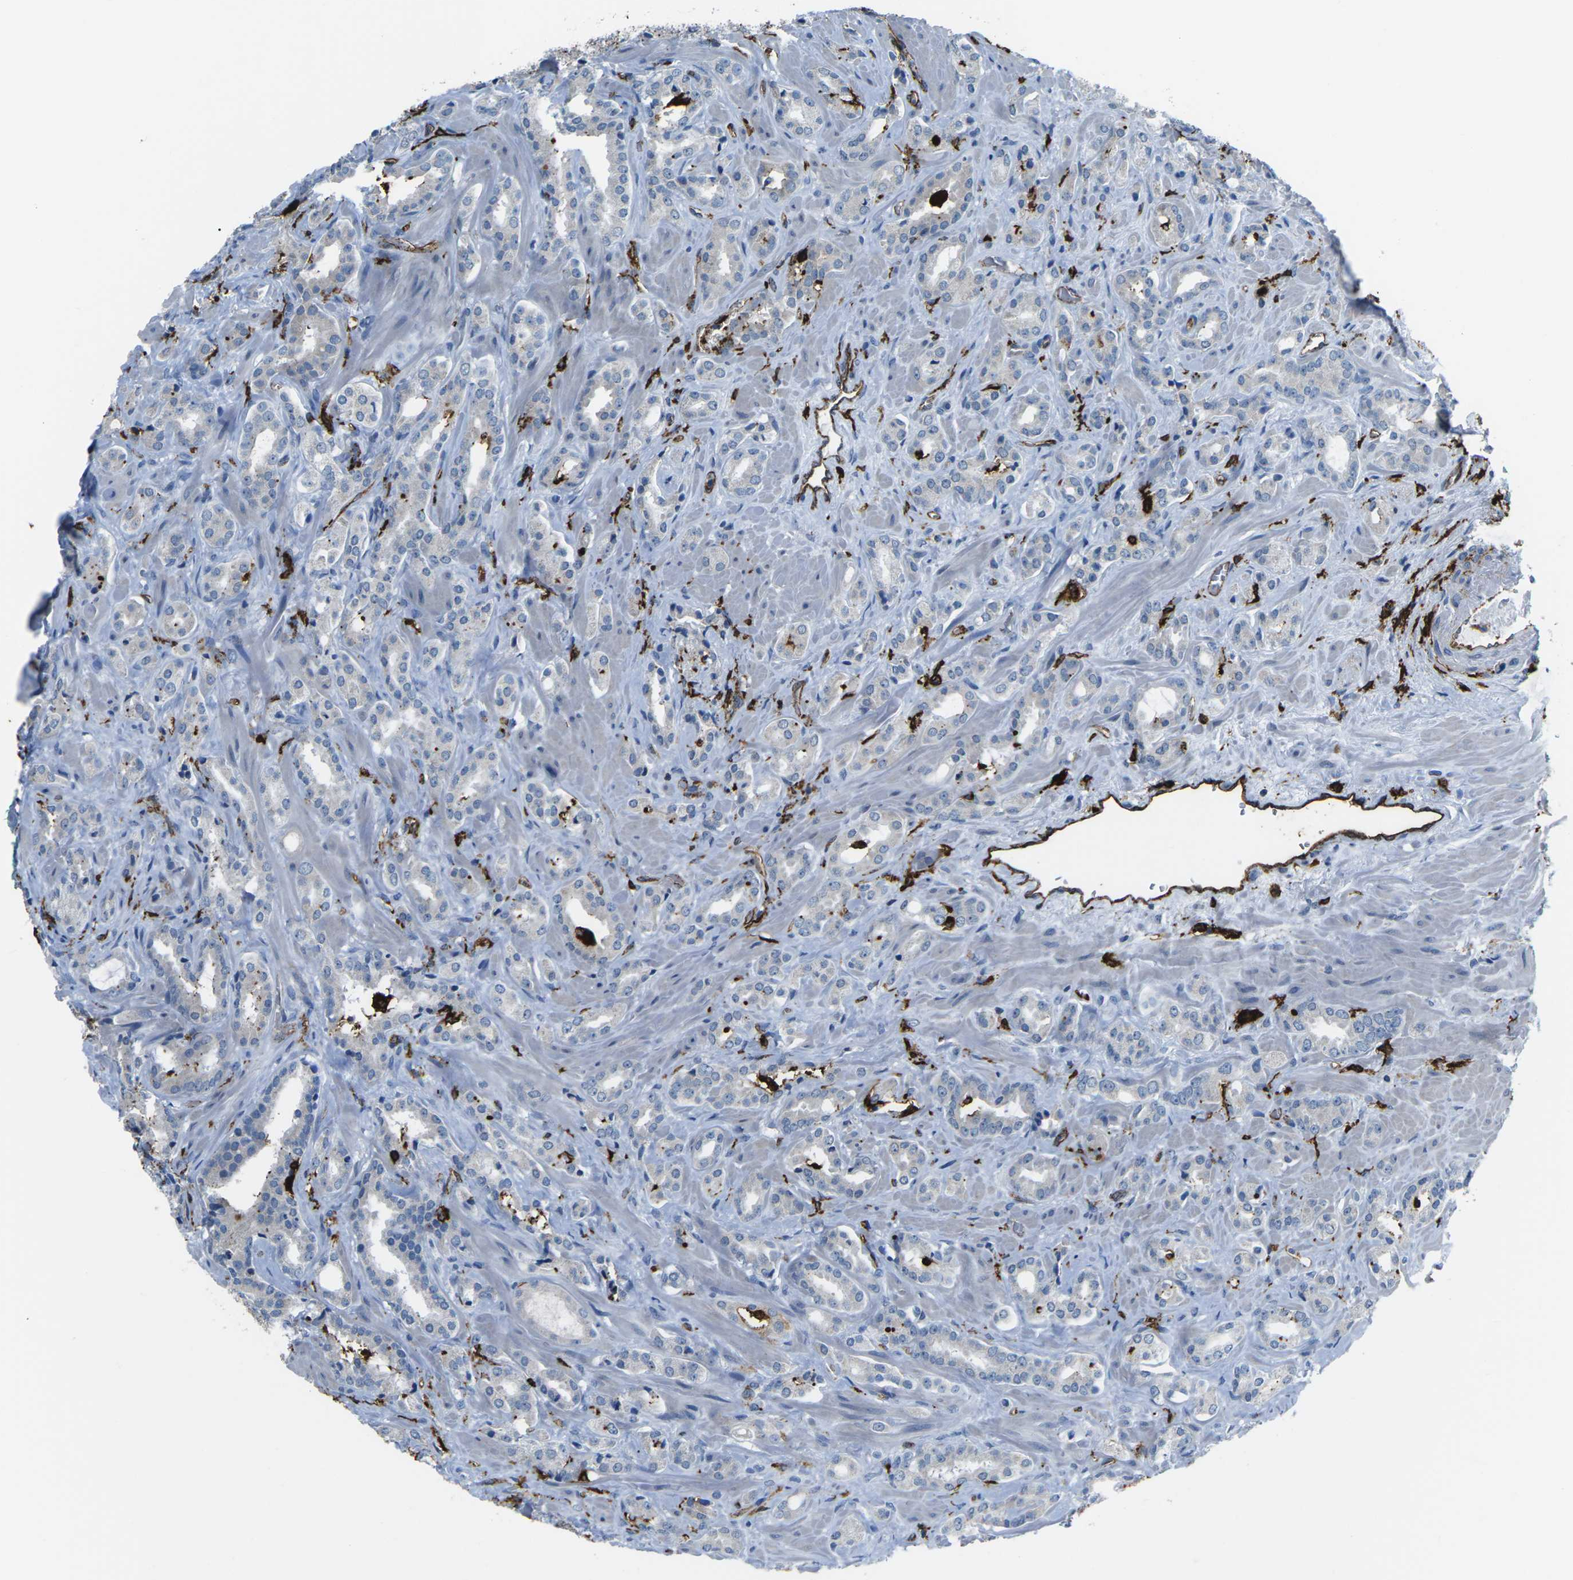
{"staining": {"intensity": "negative", "quantity": "none", "location": "none"}, "tissue": "prostate cancer", "cell_type": "Tumor cells", "image_type": "cancer", "snomed": [{"axis": "morphology", "description": "Adenocarcinoma, High grade"}, {"axis": "topography", "description": "Prostate"}], "caption": "Human adenocarcinoma (high-grade) (prostate) stained for a protein using immunohistochemistry (IHC) displays no staining in tumor cells.", "gene": "PTPN1", "patient": {"sex": "male", "age": 64}}